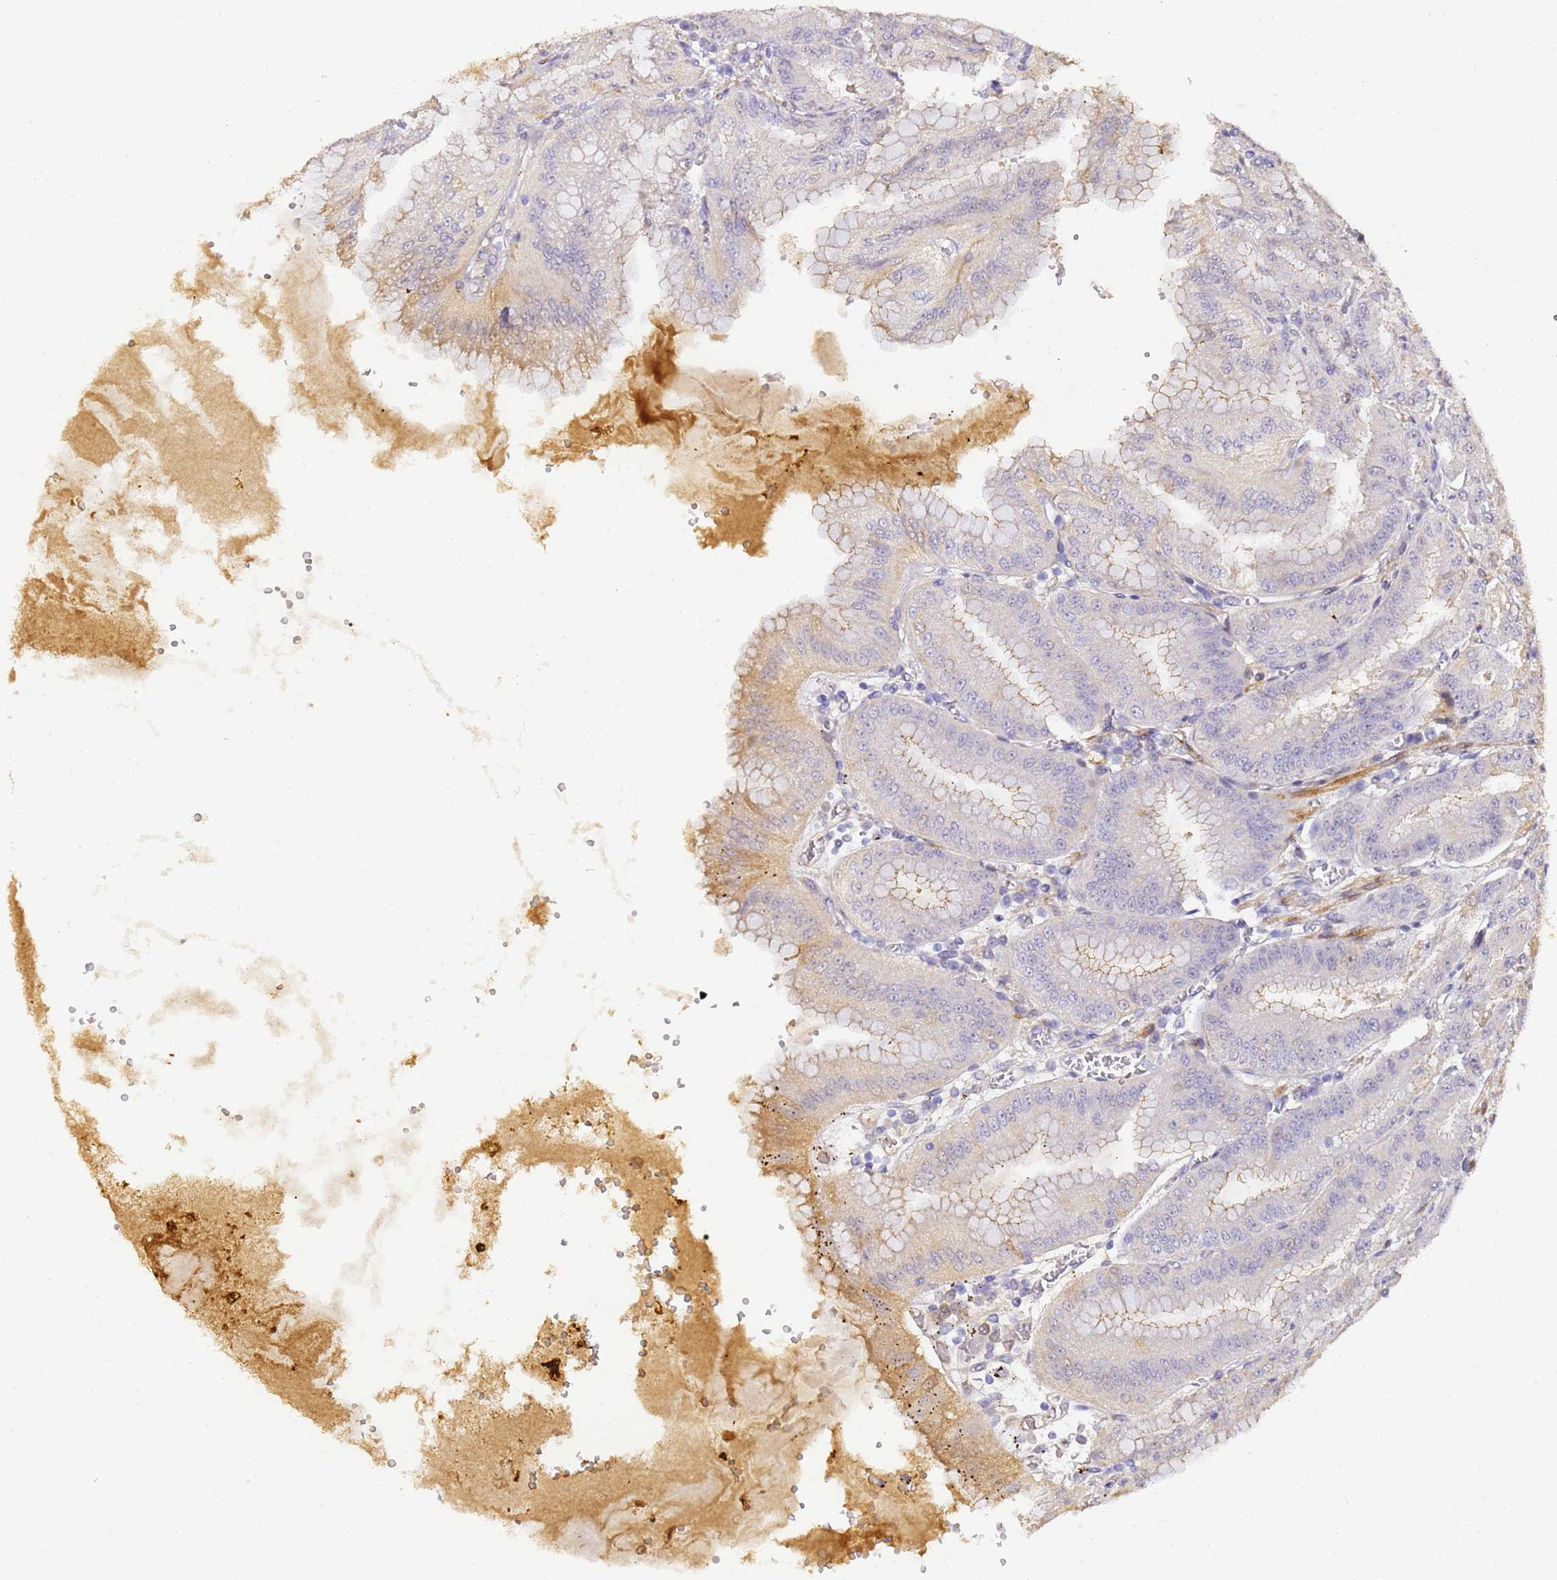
{"staining": {"intensity": "moderate", "quantity": "<25%", "location": "cytoplasmic/membranous"}, "tissue": "stomach", "cell_type": "Glandular cells", "image_type": "normal", "snomed": [{"axis": "morphology", "description": "Normal tissue, NOS"}, {"axis": "topography", "description": "Stomach, upper"}, {"axis": "topography", "description": "Stomach, lower"}], "caption": "Benign stomach reveals moderate cytoplasmic/membranous positivity in about <25% of glandular cells.", "gene": "CFHR1", "patient": {"sex": "male", "age": 71}}